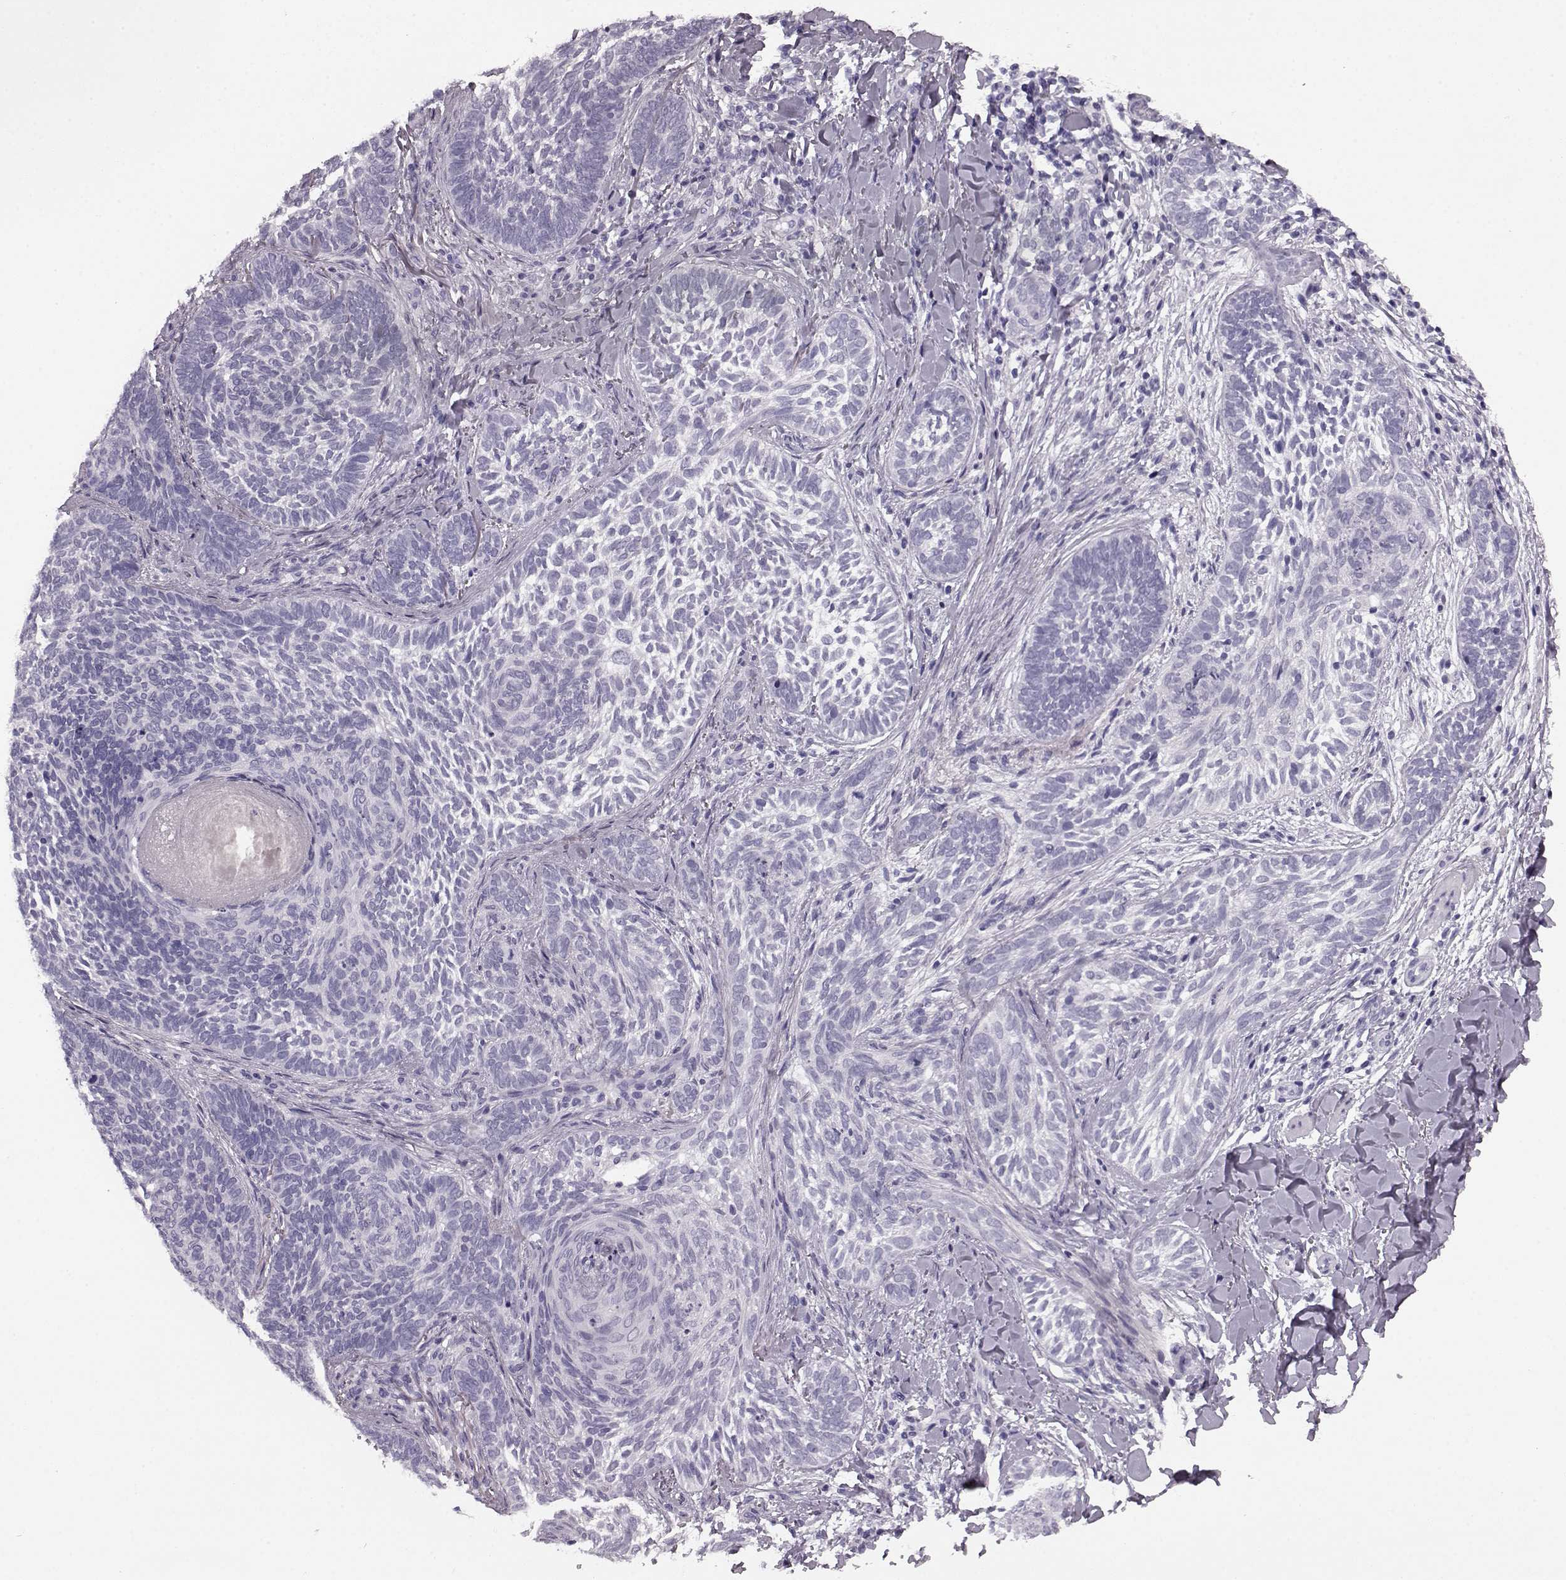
{"staining": {"intensity": "negative", "quantity": "none", "location": "none"}, "tissue": "skin cancer", "cell_type": "Tumor cells", "image_type": "cancer", "snomed": [{"axis": "morphology", "description": "Normal tissue, NOS"}, {"axis": "morphology", "description": "Basal cell carcinoma"}, {"axis": "topography", "description": "Skin"}], "caption": "Immunohistochemistry (IHC) of human basal cell carcinoma (skin) shows no staining in tumor cells. (Brightfield microscopy of DAB immunohistochemistry (IHC) at high magnification).", "gene": "AIPL1", "patient": {"sex": "male", "age": 46}}